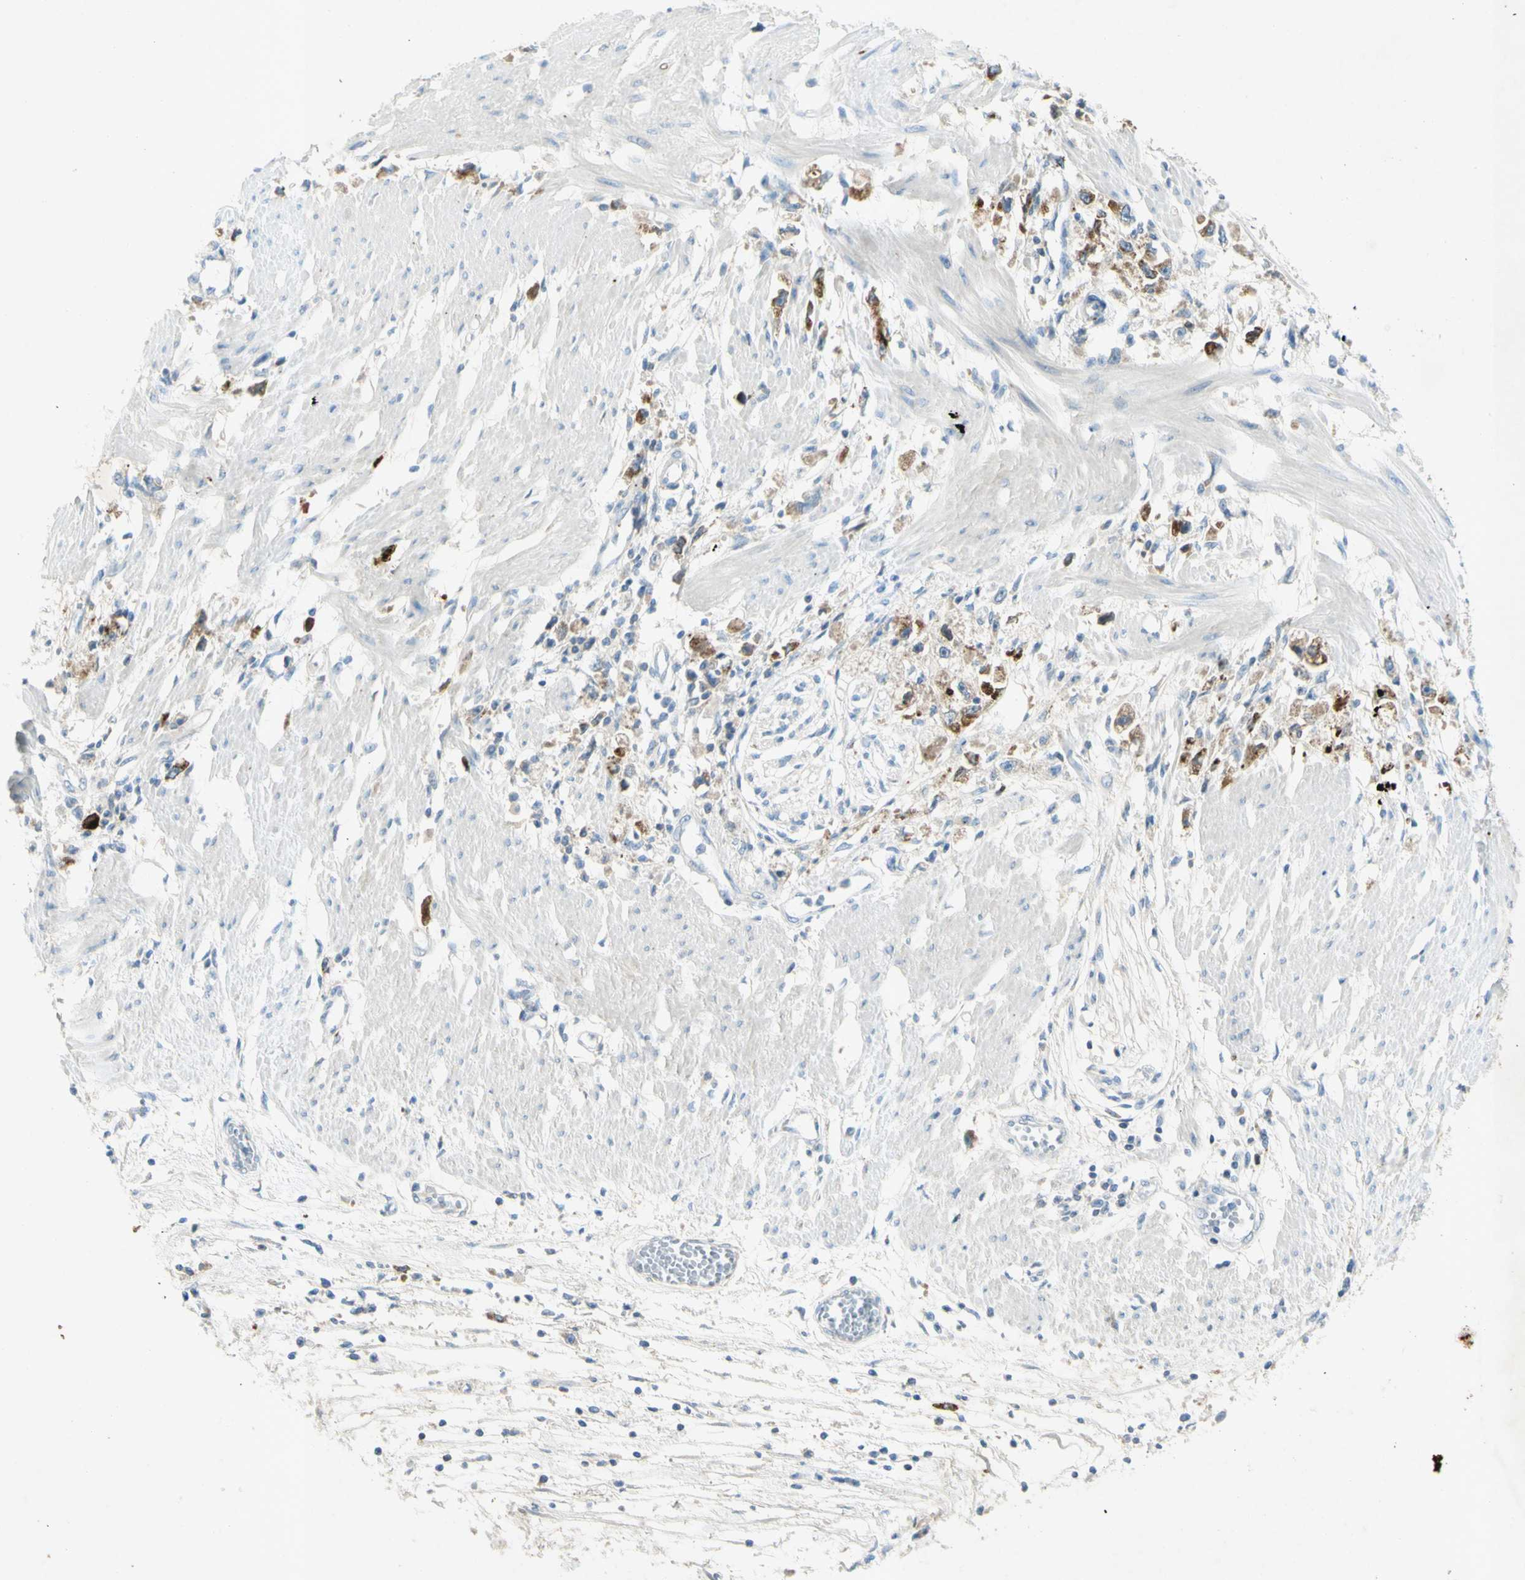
{"staining": {"intensity": "moderate", "quantity": ">75%", "location": "cytoplasmic/membranous"}, "tissue": "stomach cancer", "cell_type": "Tumor cells", "image_type": "cancer", "snomed": [{"axis": "morphology", "description": "Adenocarcinoma, NOS"}, {"axis": "topography", "description": "Stomach"}], "caption": "A high-resolution photomicrograph shows immunohistochemistry staining of stomach cancer (adenocarcinoma), which shows moderate cytoplasmic/membranous staining in about >75% of tumor cells. (DAB (3,3'-diaminobenzidine) IHC, brown staining for protein, blue staining for nuclei).", "gene": "GDF15", "patient": {"sex": "female", "age": 59}}